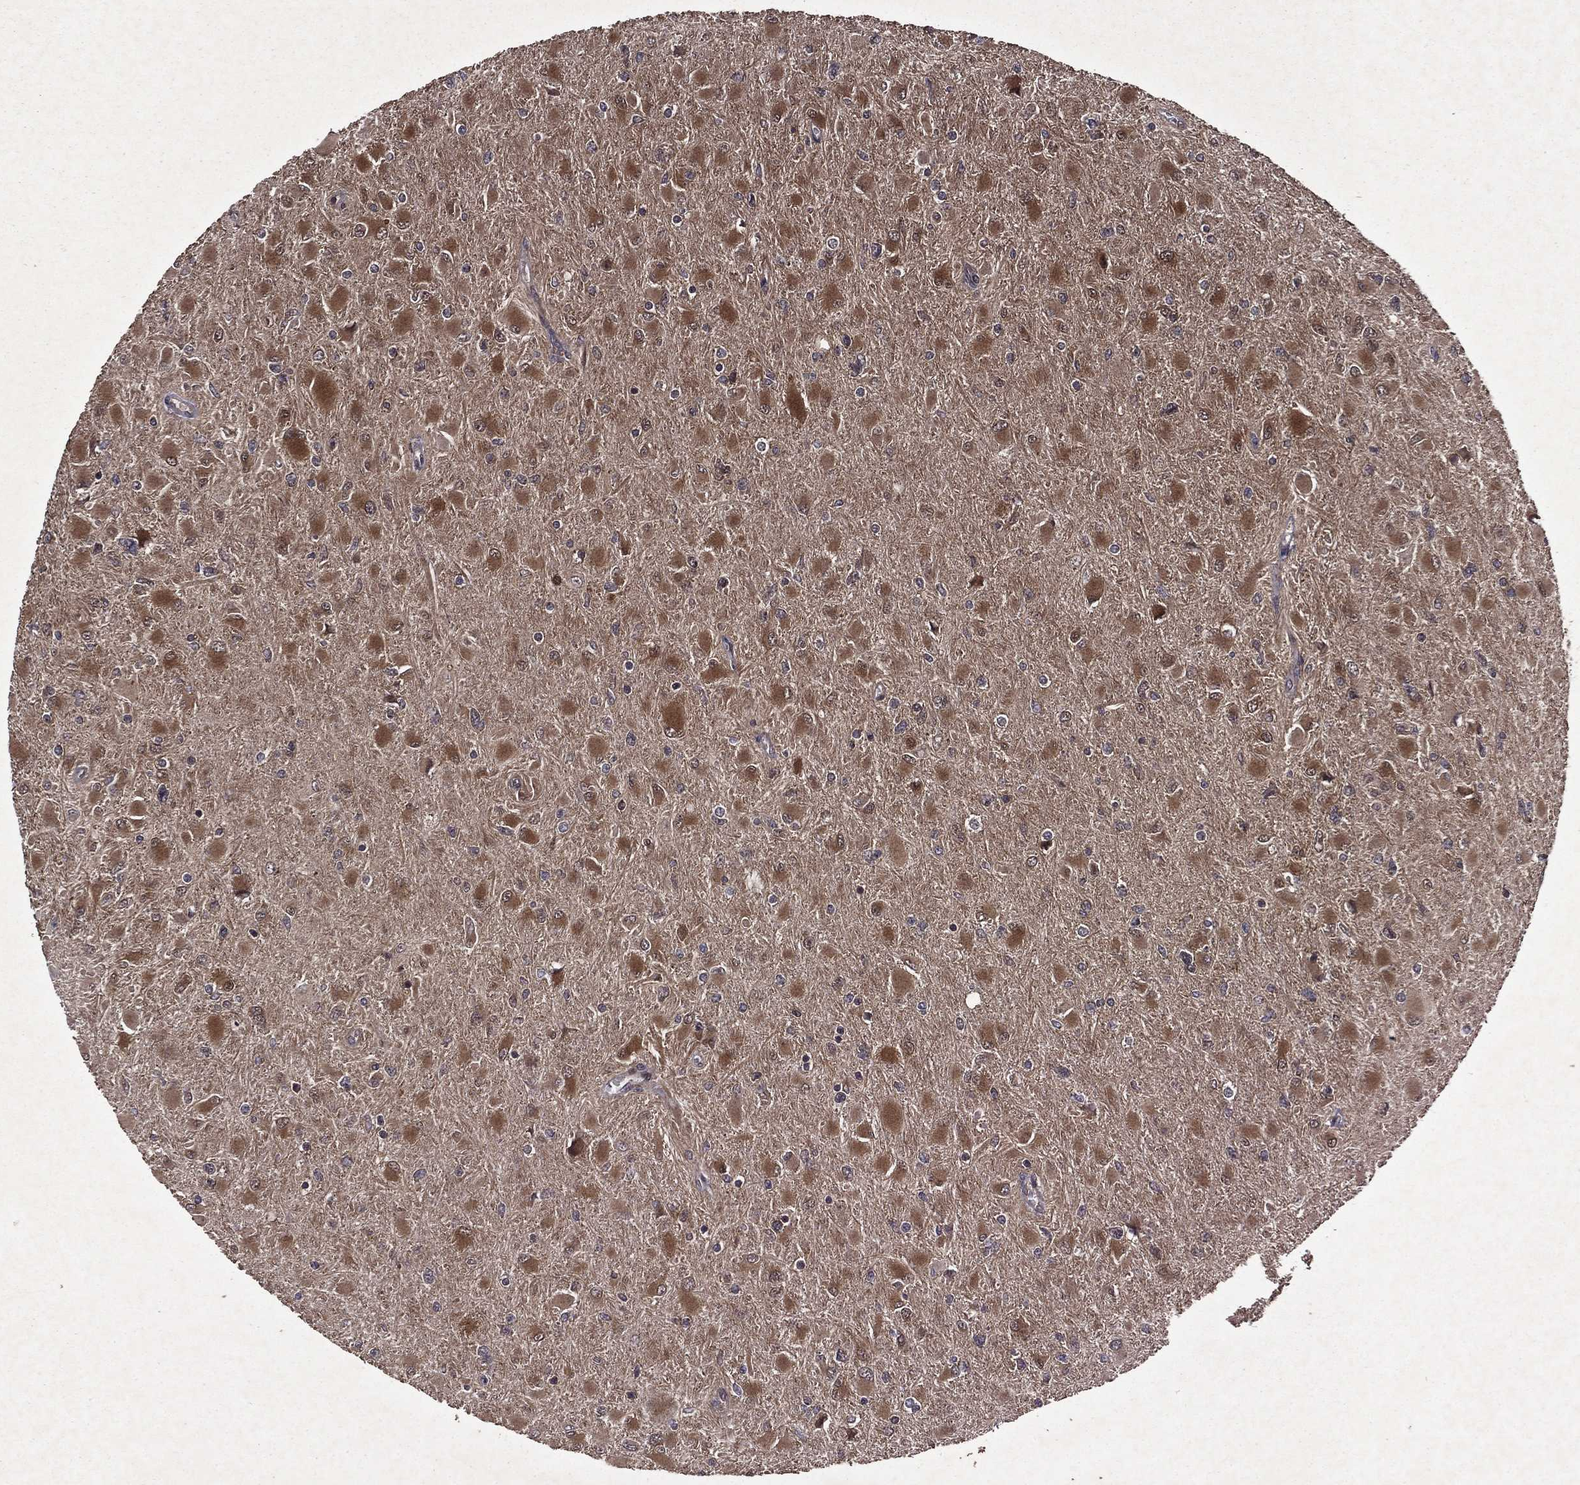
{"staining": {"intensity": "moderate", "quantity": ">75%", "location": "cytoplasmic/membranous"}, "tissue": "glioma", "cell_type": "Tumor cells", "image_type": "cancer", "snomed": [{"axis": "morphology", "description": "Glioma, malignant, High grade"}, {"axis": "topography", "description": "Cerebral cortex"}], "caption": "A medium amount of moderate cytoplasmic/membranous expression is seen in approximately >75% of tumor cells in glioma tissue.", "gene": "EIF2B4", "patient": {"sex": "female", "age": 36}}